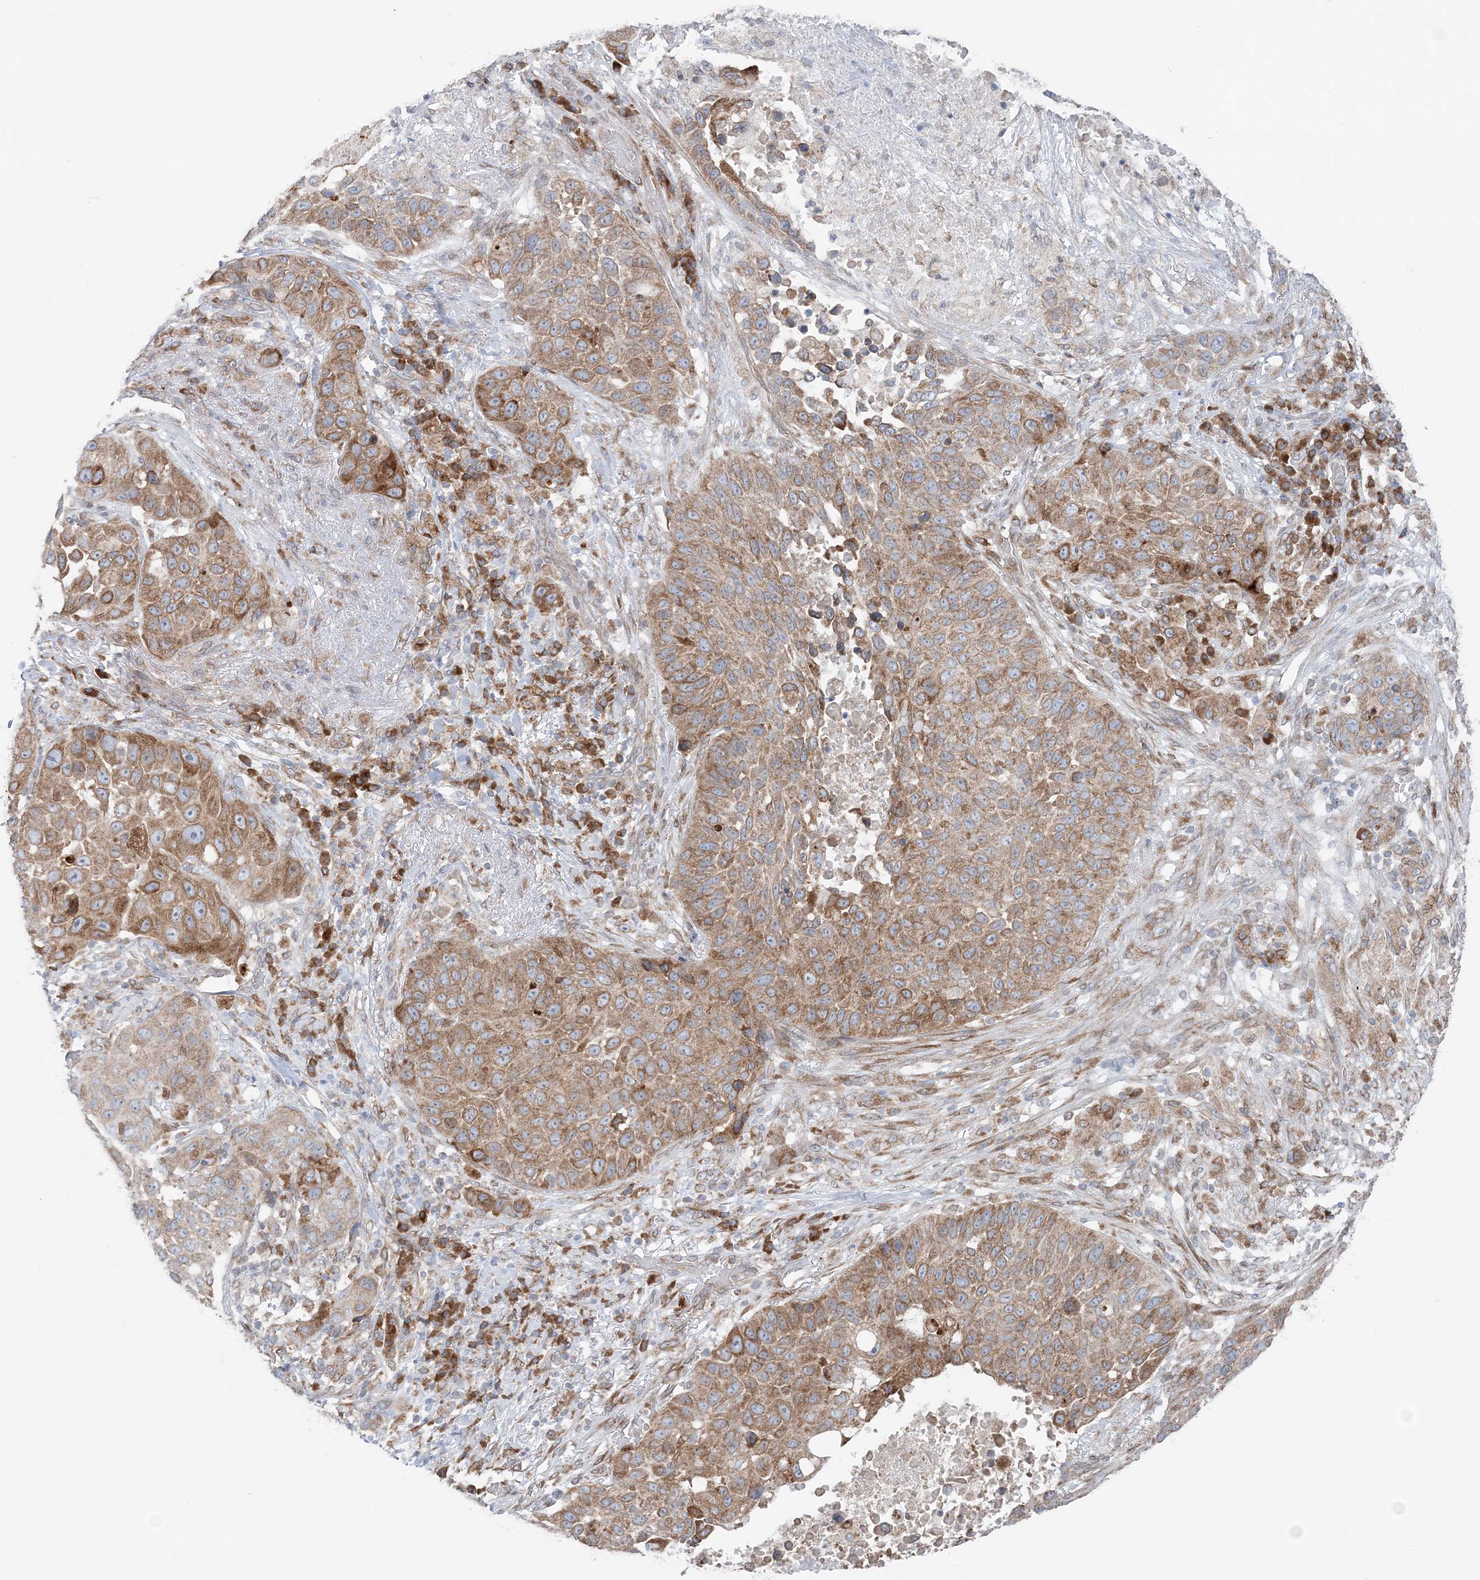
{"staining": {"intensity": "moderate", "quantity": ">75%", "location": "cytoplasmic/membranous"}, "tissue": "lung cancer", "cell_type": "Tumor cells", "image_type": "cancer", "snomed": [{"axis": "morphology", "description": "Squamous cell carcinoma, NOS"}, {"axis": "topography", "description": "Lung"}], "caption": "Immunohistochemistry (IHC) staining of lung squamous cell carcinoma, which demonstrates medium levels of moderate cytoplasmic/membranous positivity in approximately >75% of tumor cells indicating moderate cytoplasmic/membranous protein expression. The staining was performed using DAB (brown) for protein detection and nuclei were counterstained in hematoxylin (blue).", "gene": "TMED10", "patient": {"sex": "male", "age": 57}}